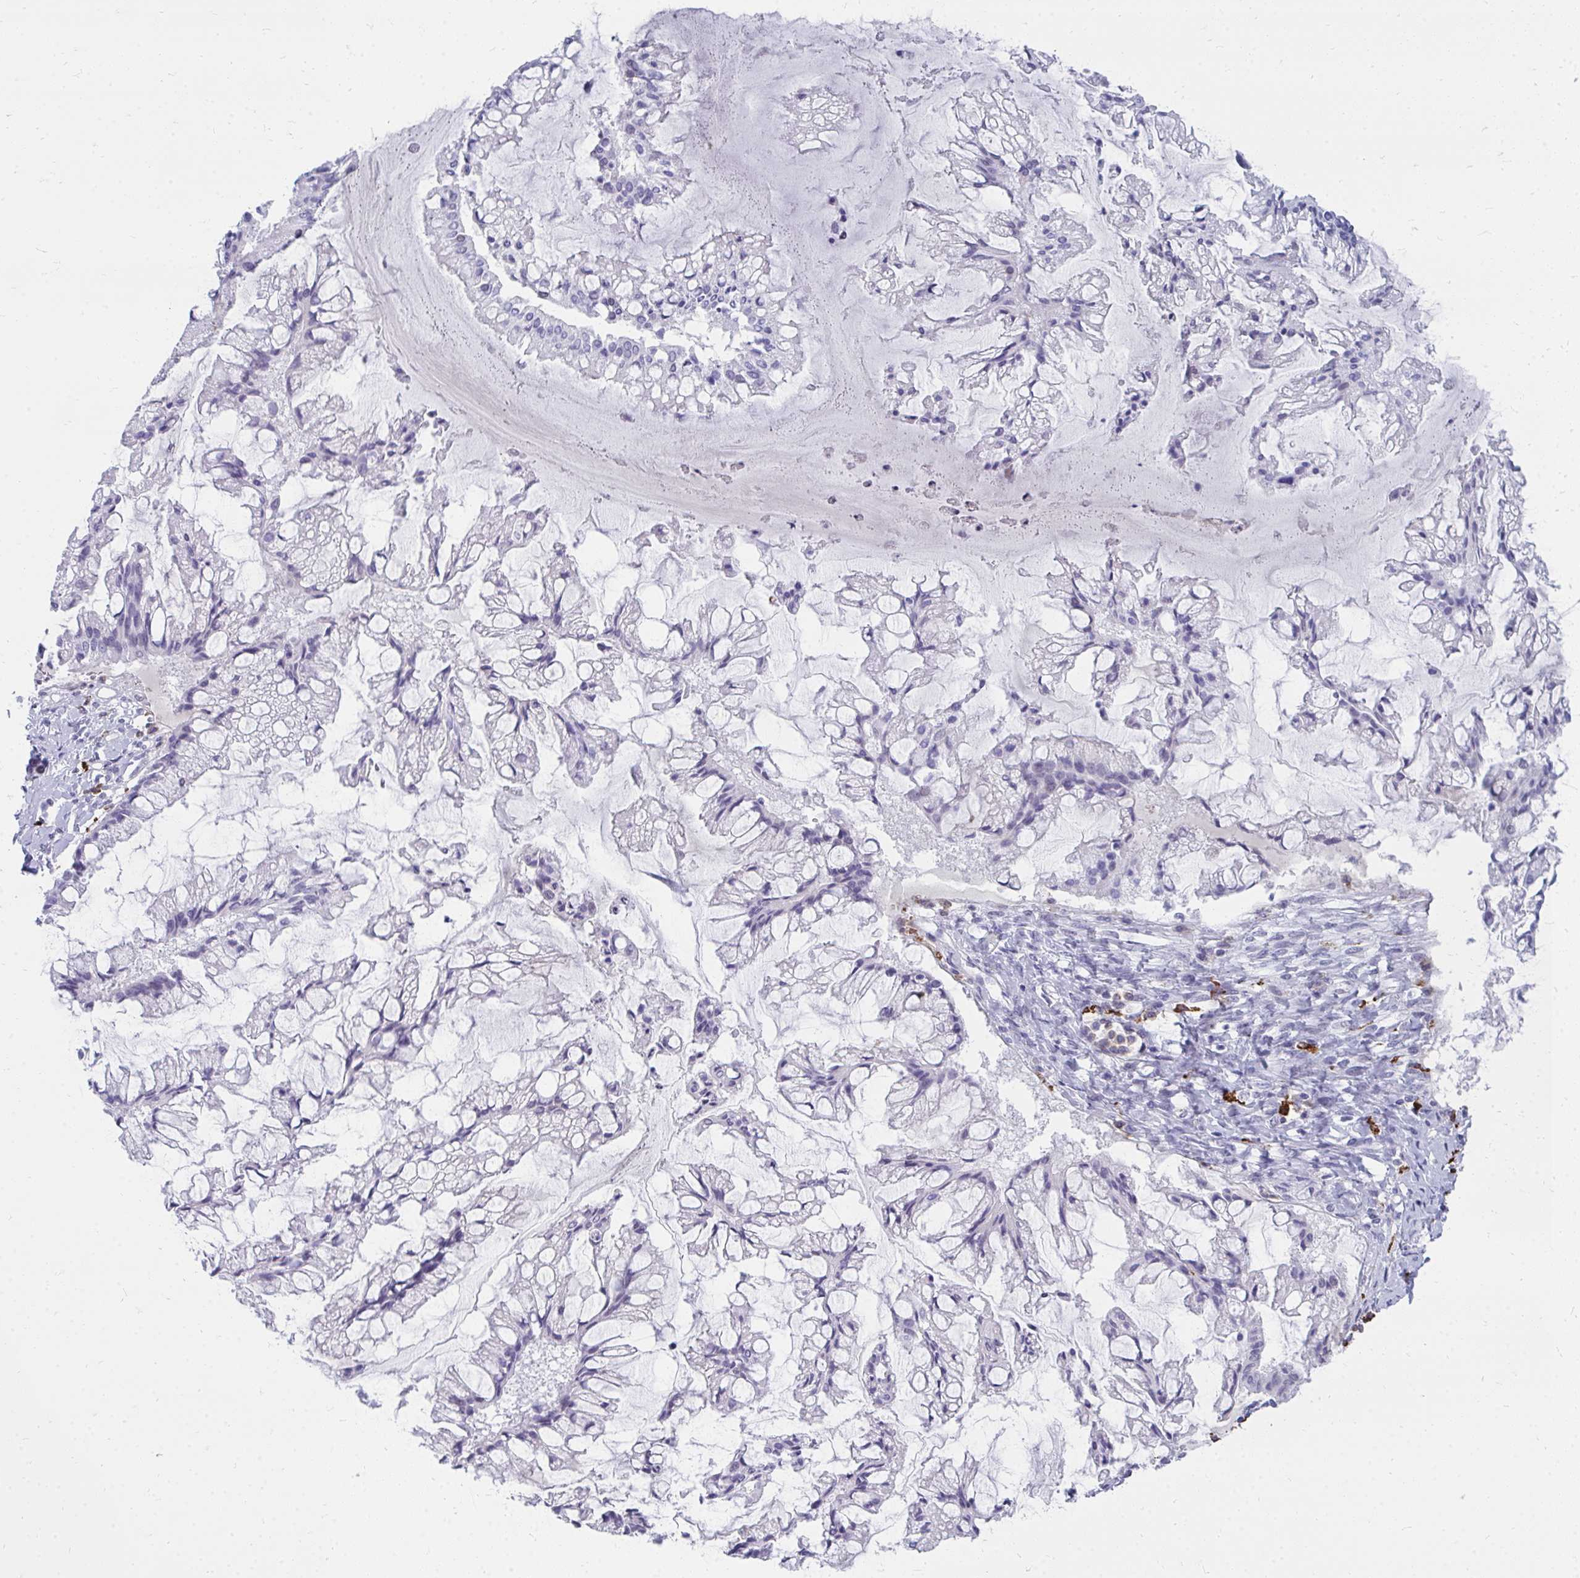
{"staining": {"intensity": "negative", "quantity": "none", "location": "none"}, "tissue": "ovarian cancer", "cell_type": "Tumor cells", "image_type": "cancer", "snomed": [{"axis": "morphology", "description": "Cystadenocarcinoma, mucinous, NOS"}, {"axis": "topography", "description": "Ovary"}], "caption": "The image displays no staining of tumor cells in ovarian mucinous cystadenocarcinoma.", "gene": "CD163", "patient": {"sex": "female", "age": 73}}